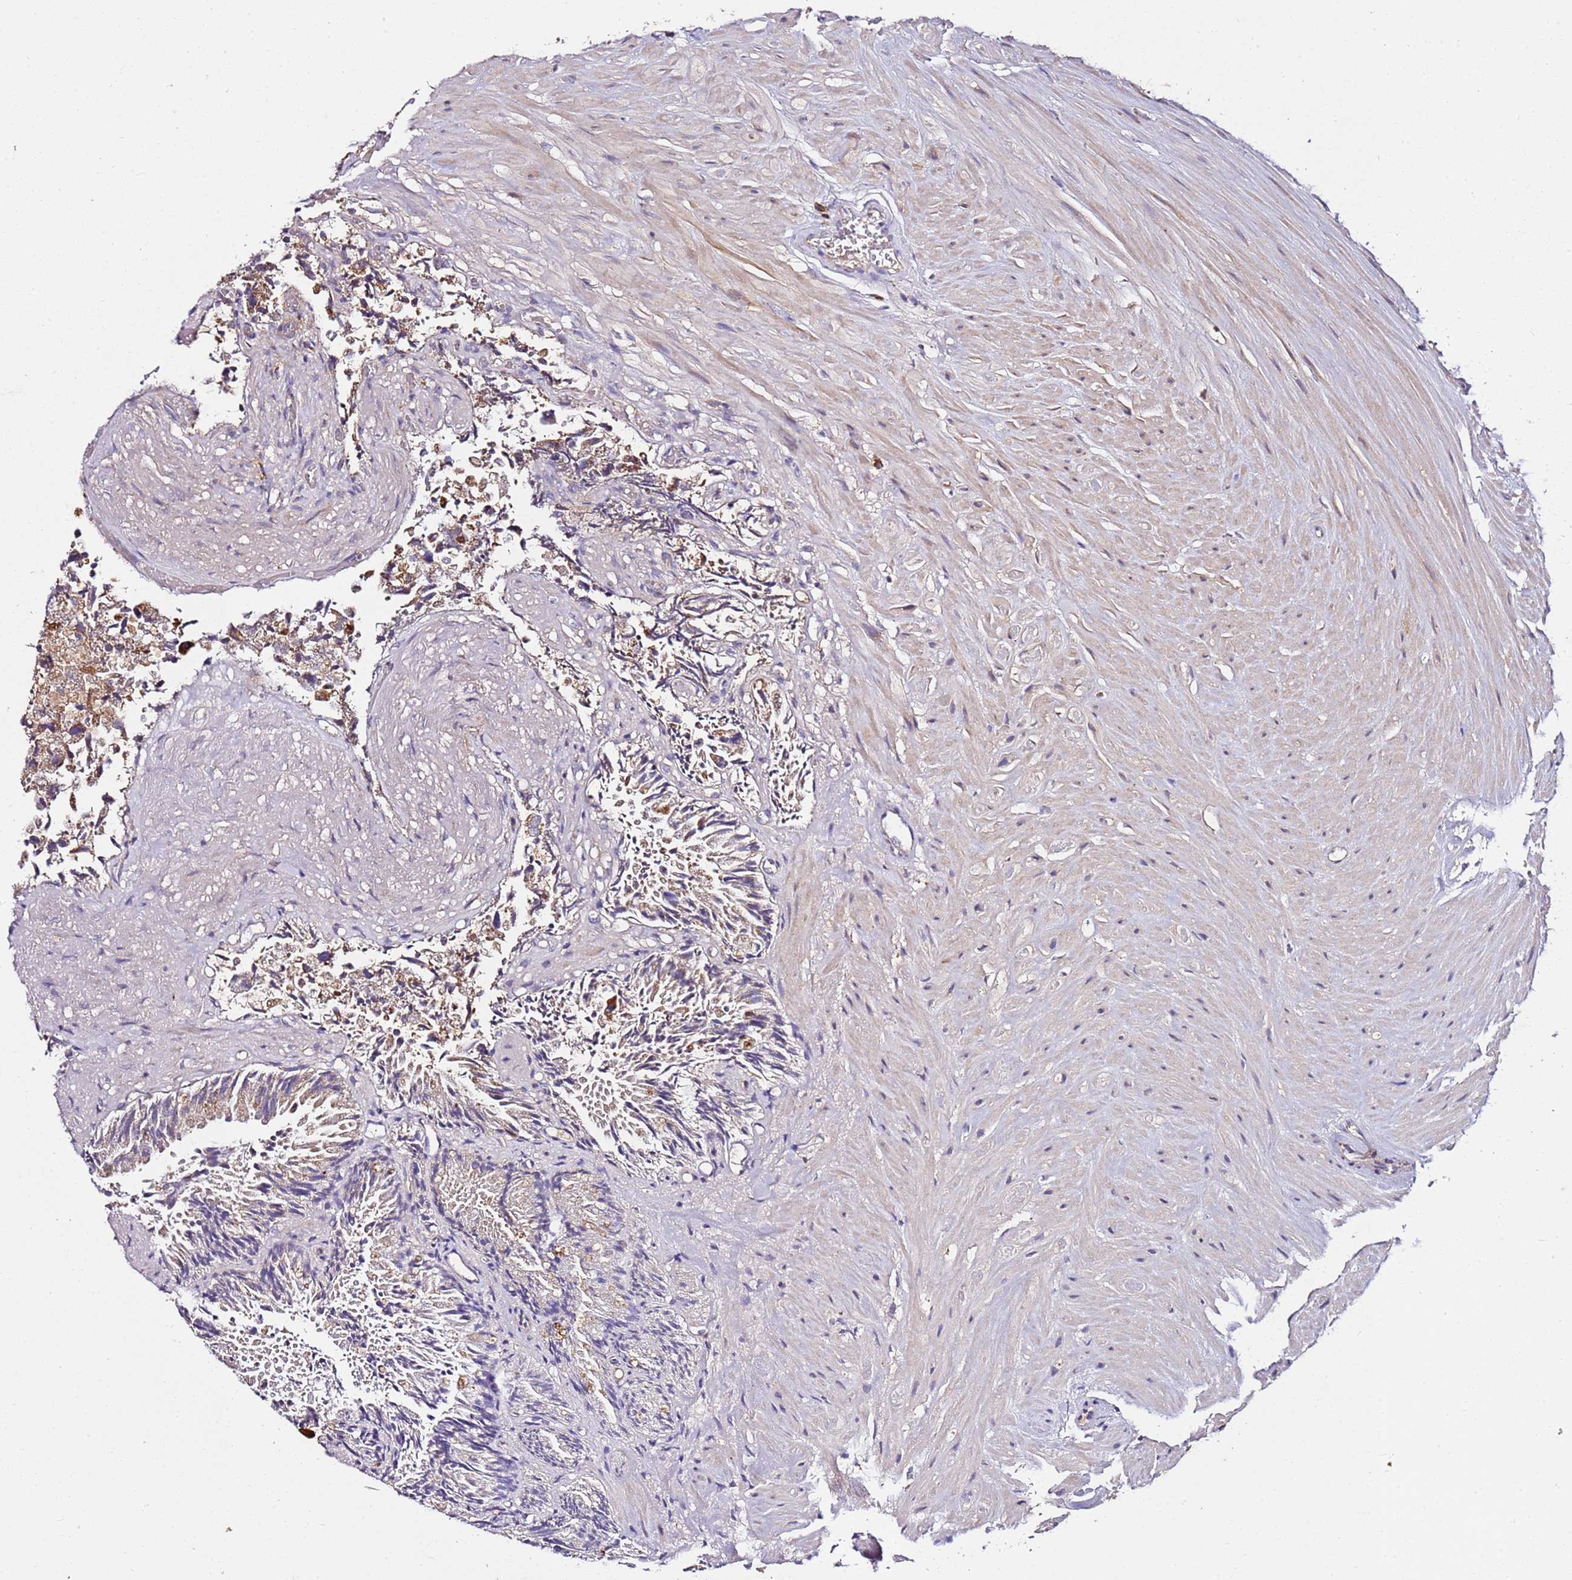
{"staining": {"intensity": "weak", "quantity": "25%-75%", "location": "cytoplasmic/membranous"}, "tissue": "seminal vesicle", "cell_type": "Glandular cells", "image_type": "normal", "snomed": [{"axis": "morphology", "description": "Normal tissue, NOS"}, {"axis": "topography", "description": "Seminal veicle"}, {"axis": "topography", "description": "Peripheral nerve tissue"}], "caption": "Weak cytoplasmic/membranous expression is appreciated in approximately 25%-75% of glandular cells in normal seminal vesicle.", "gene": "KRTAP21", "patient": {"sex": "male", "age": 63}}